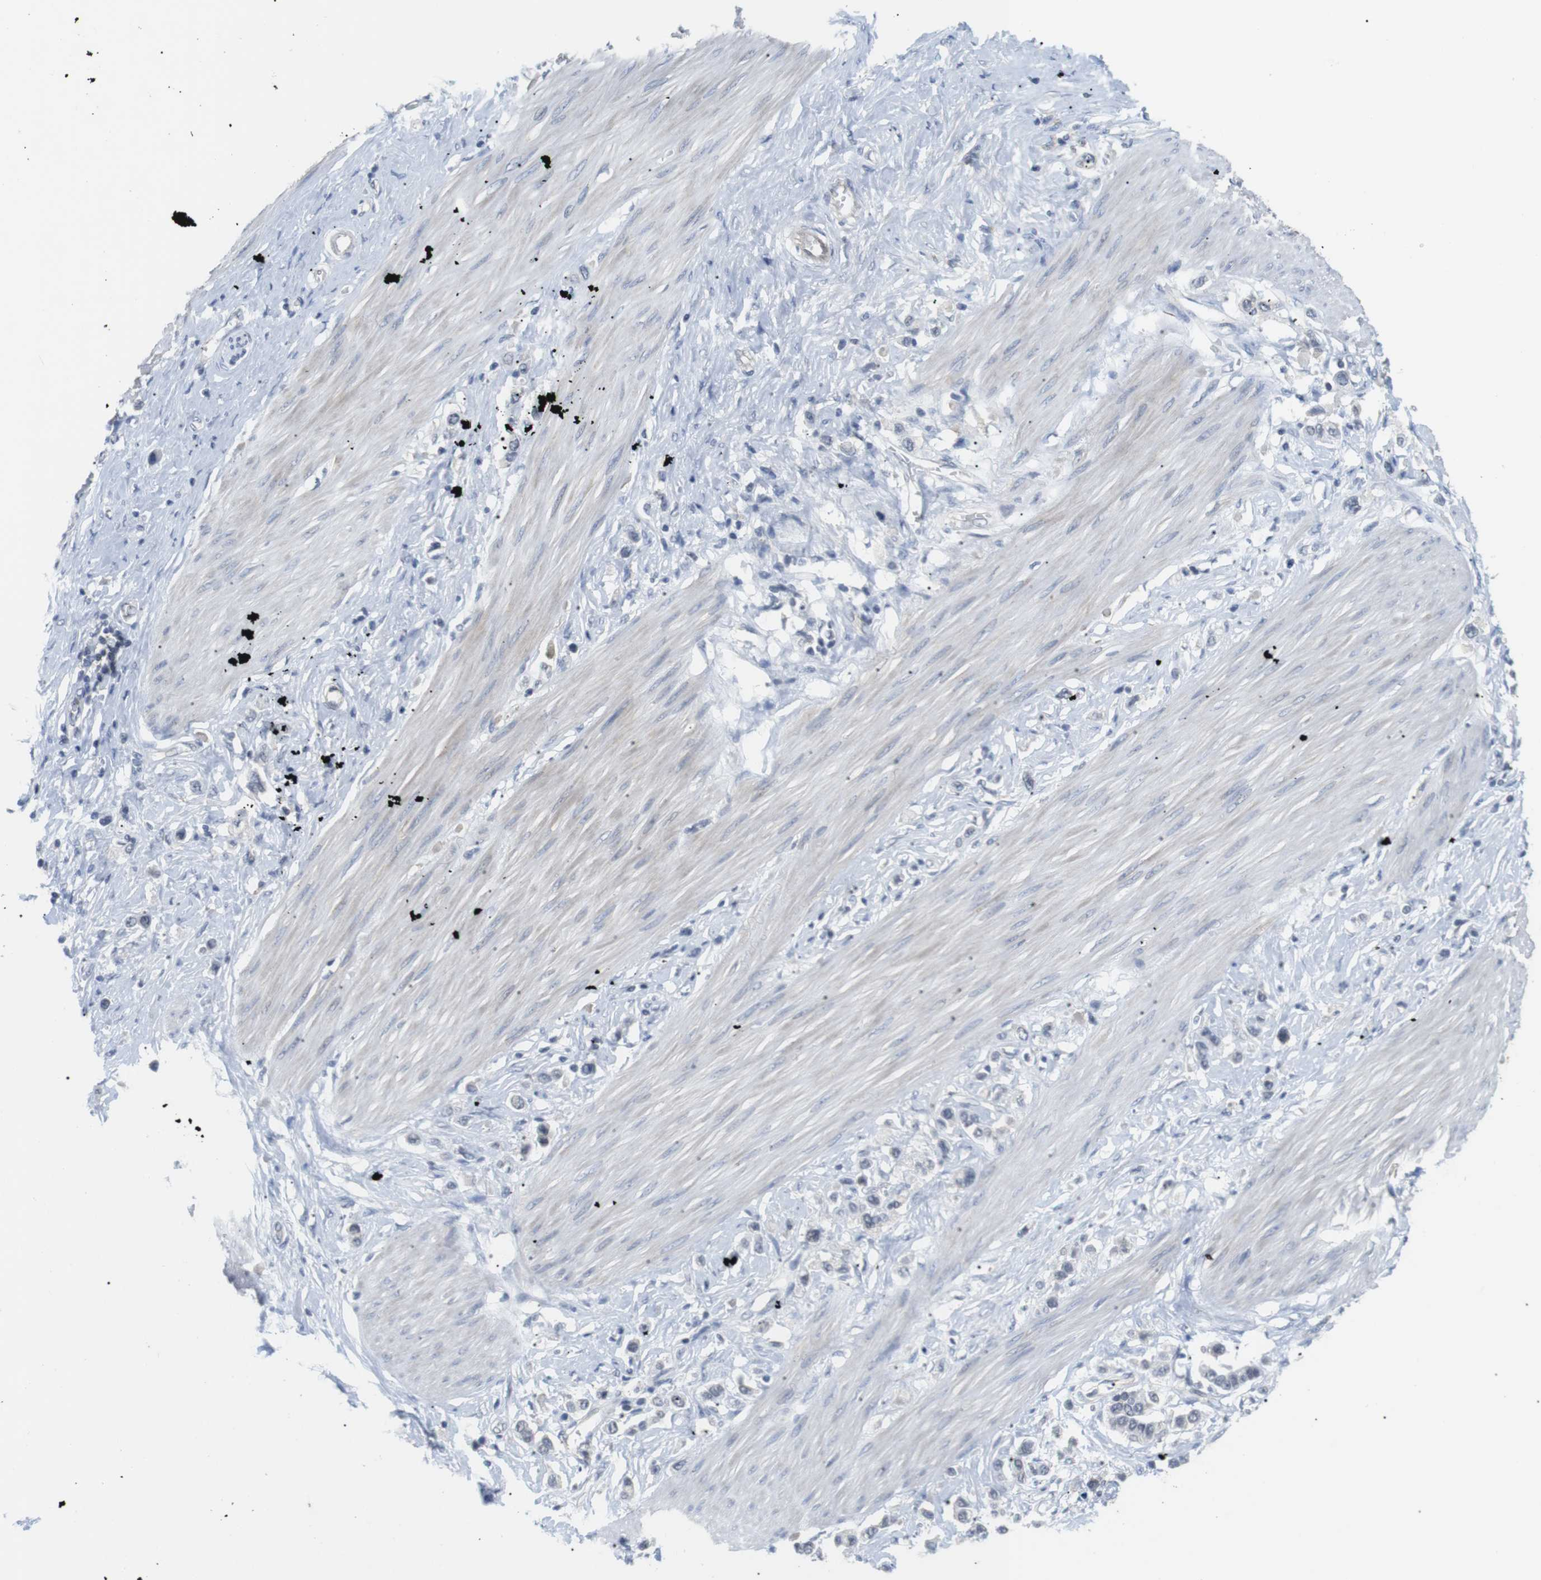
{"staining": {"intensity": "negative", "quantity": "none", "location": "none"}, "tissue": "stomach cancer", "cell_type": "Tumor cells", "image_type": "cancer", "snomed": [{"axis": "morphology", "description": "Adenocarcinoma, NOS"}, {"axis": "topography", "description": "Stomach"}], "caption": "The histopathology image shows no significant staining in tumor cells of stomach cancer (adenocarcinoma). Brightfield microscopy of immunohistochemistry stained with DAB (3,3'-diaminobenzidine) (brown) and hematoxylin (blue), captured at high magnification.", "gene": "NECTIN1", "patient": {"sex": "female", "age": 65}}